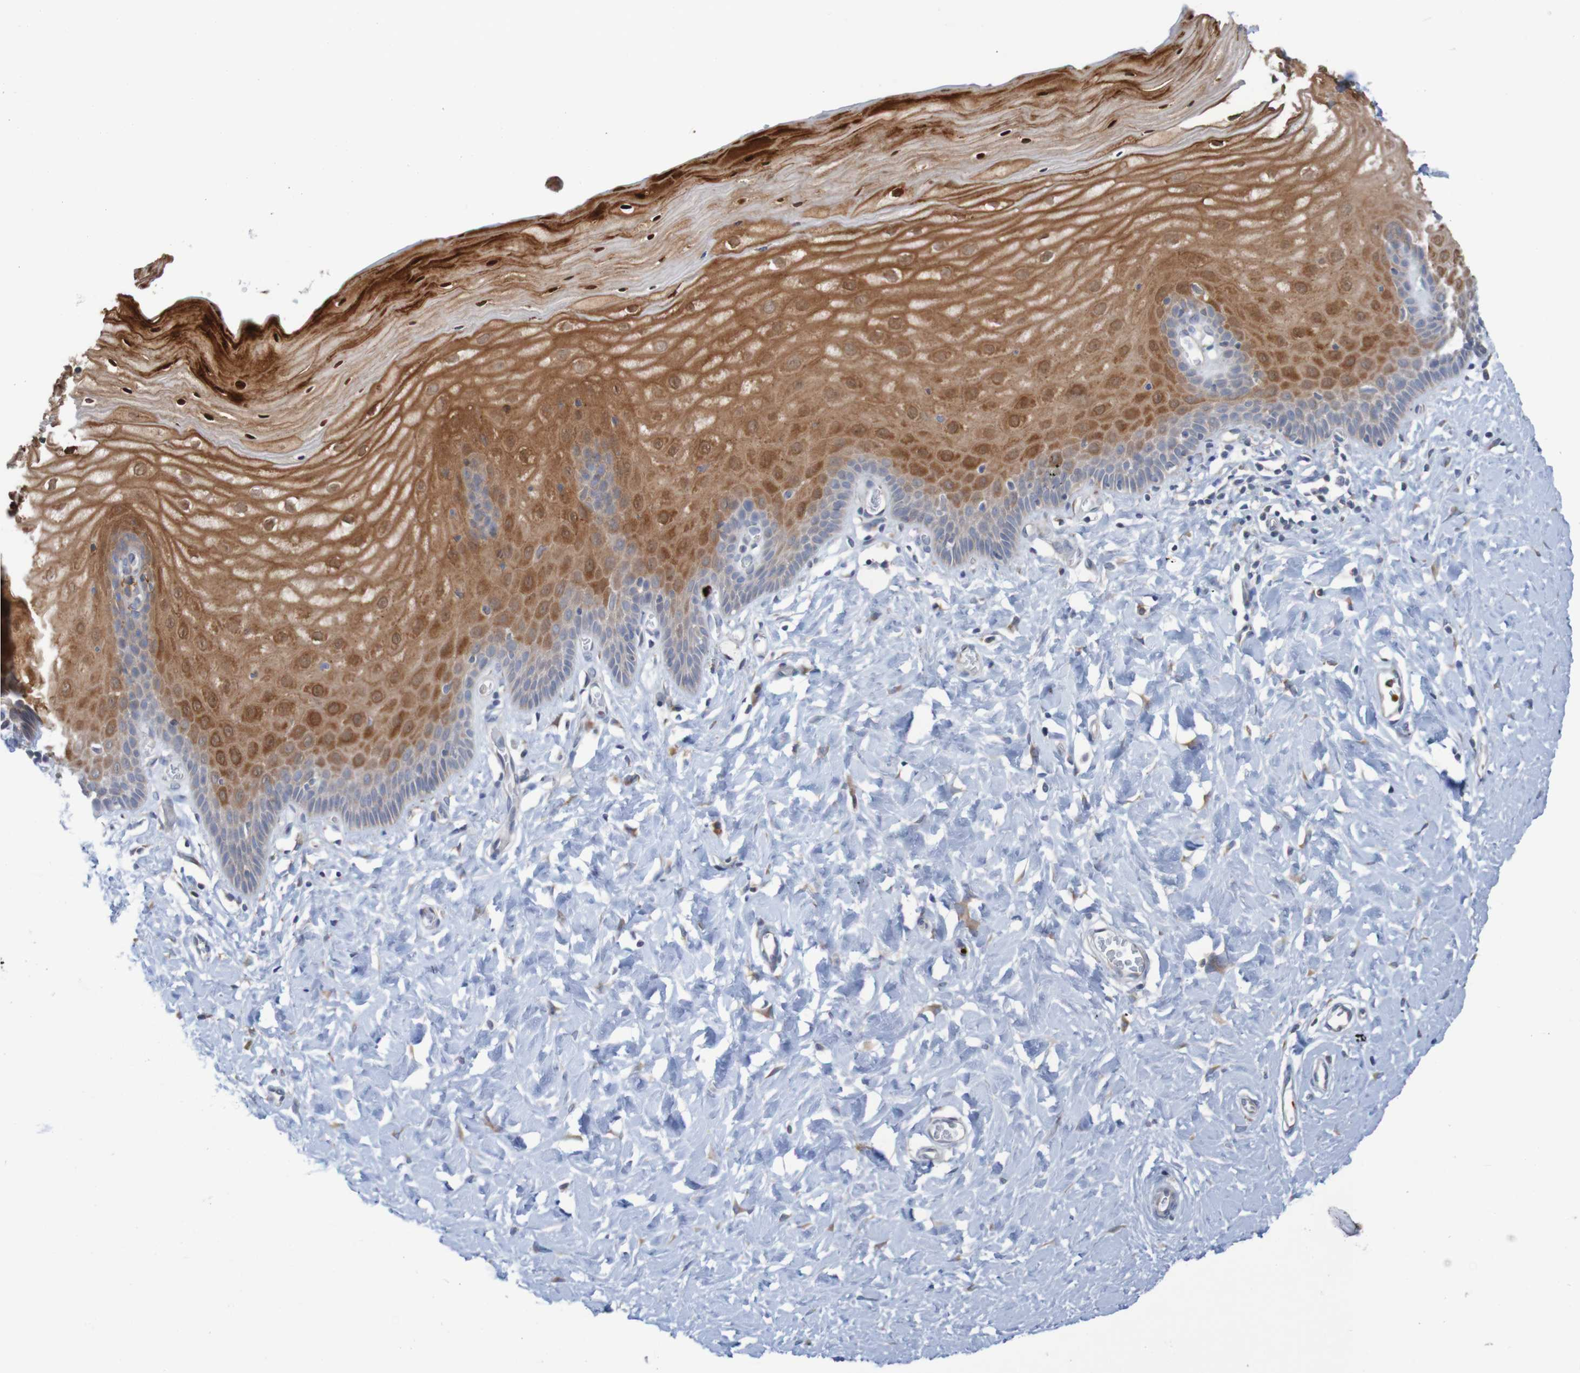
{"staining": {"intensity": "weak", "quantity": ">75%", "location": "cytoplasmic/membranous"}, "tissue": "cervix", "cell_type": "Glandular cells", "image_type": "normal", "snomed": [{"axis": "morphology", "description": "Normal tissue, NOS"}, {"axis": "topography", "description": "Cervix"}], "caption": "Weak cytoplasmic/membranous positivity for a protein is seen in approximately >75% of glandular cells of unremarkable cervix using immunohistochemistry (IHC).", "gene": "PARP4", "patient": {"sex": "female", "age": 55}}